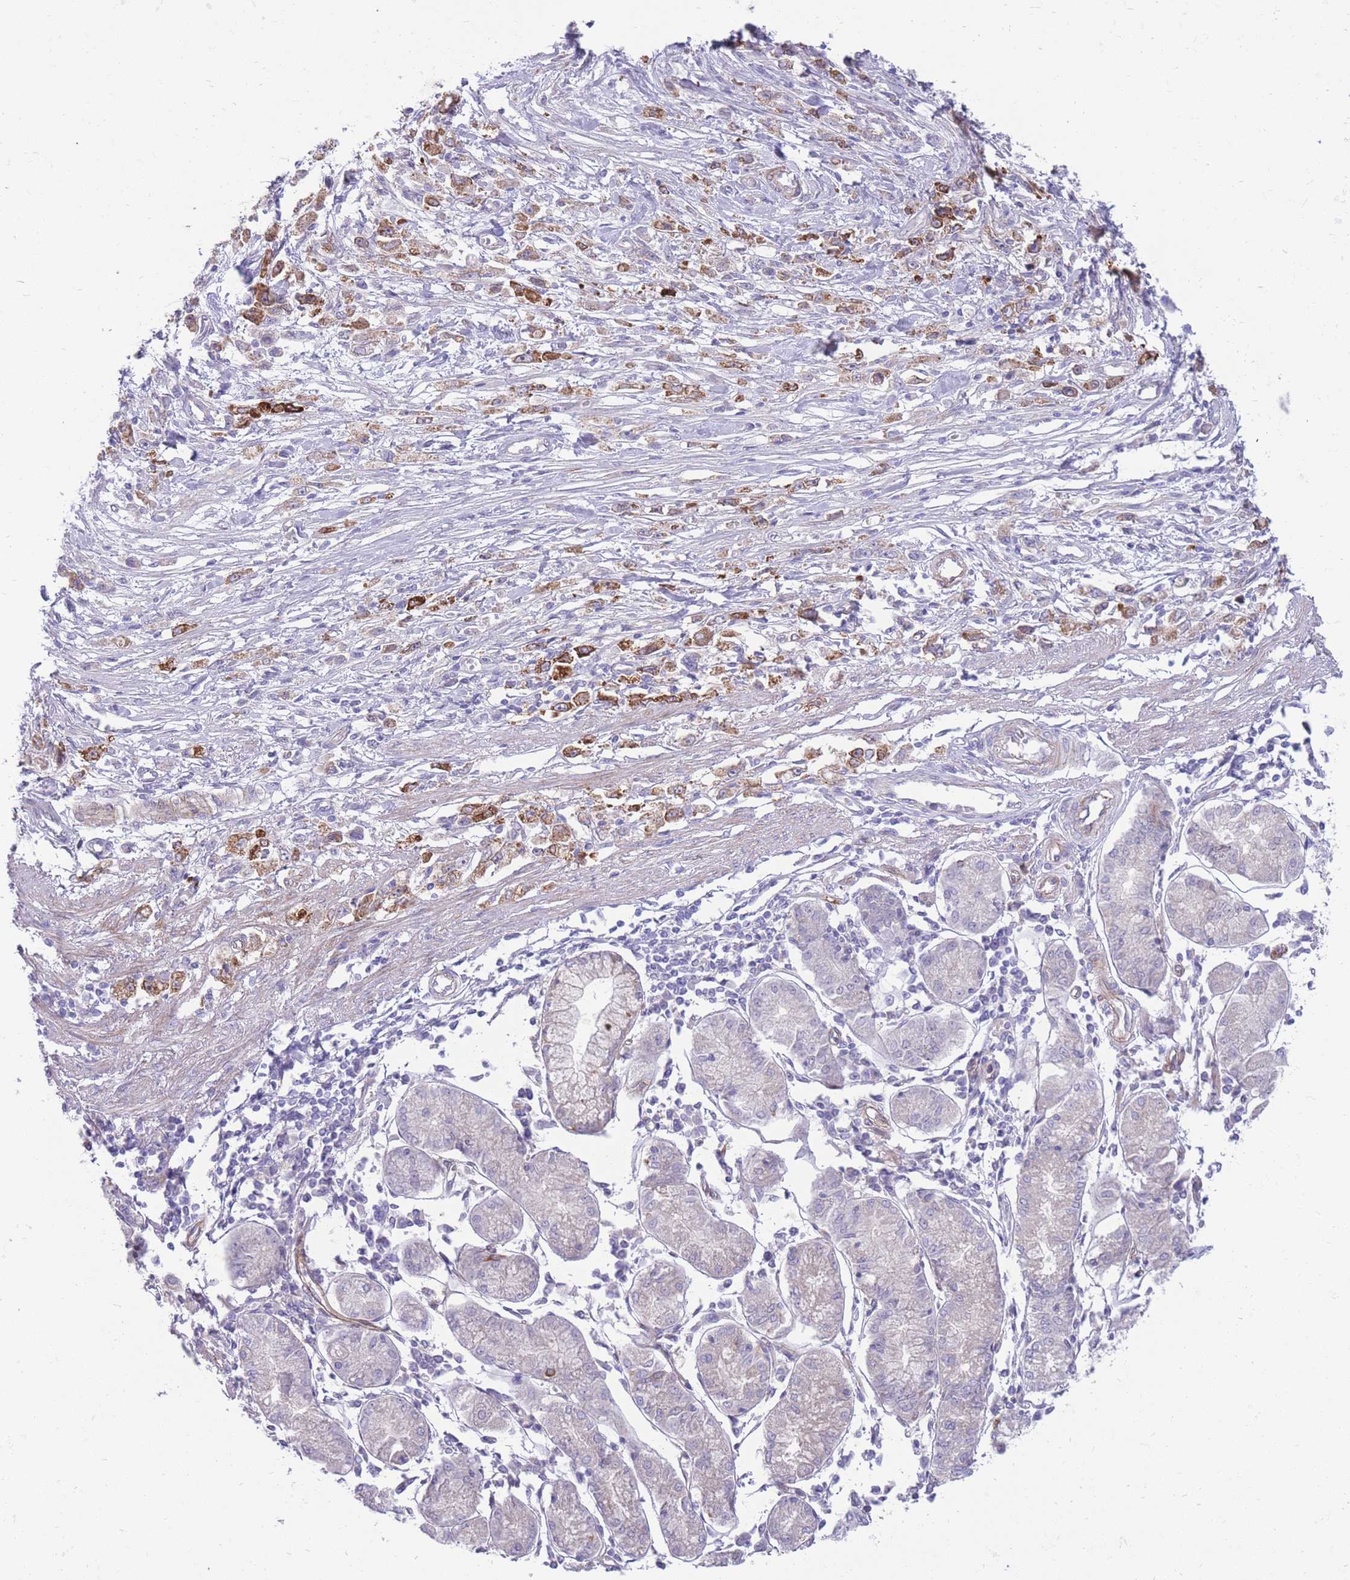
{"staining": {"intensity": "strong", "quantity": "25%-75%", "location": "cytoplasmic/membranous"}, "tissue": "stomach cancer", "cell_type": "Tumor cells", "image_type": "cancer", "snomed": [{"axis": "morphology", "description": "Adenocarcinoma, NOS"}, {"axis": "topography", "description": "Stomach"}], "caption": "Protein analysis of stomach cancer tissue exhibits strong cytoplasmic/membranous positivity in approximately 25%-75% of tumor cells.", "gene": "RGS11", "patient": {"sex": "female", "age": 59}}